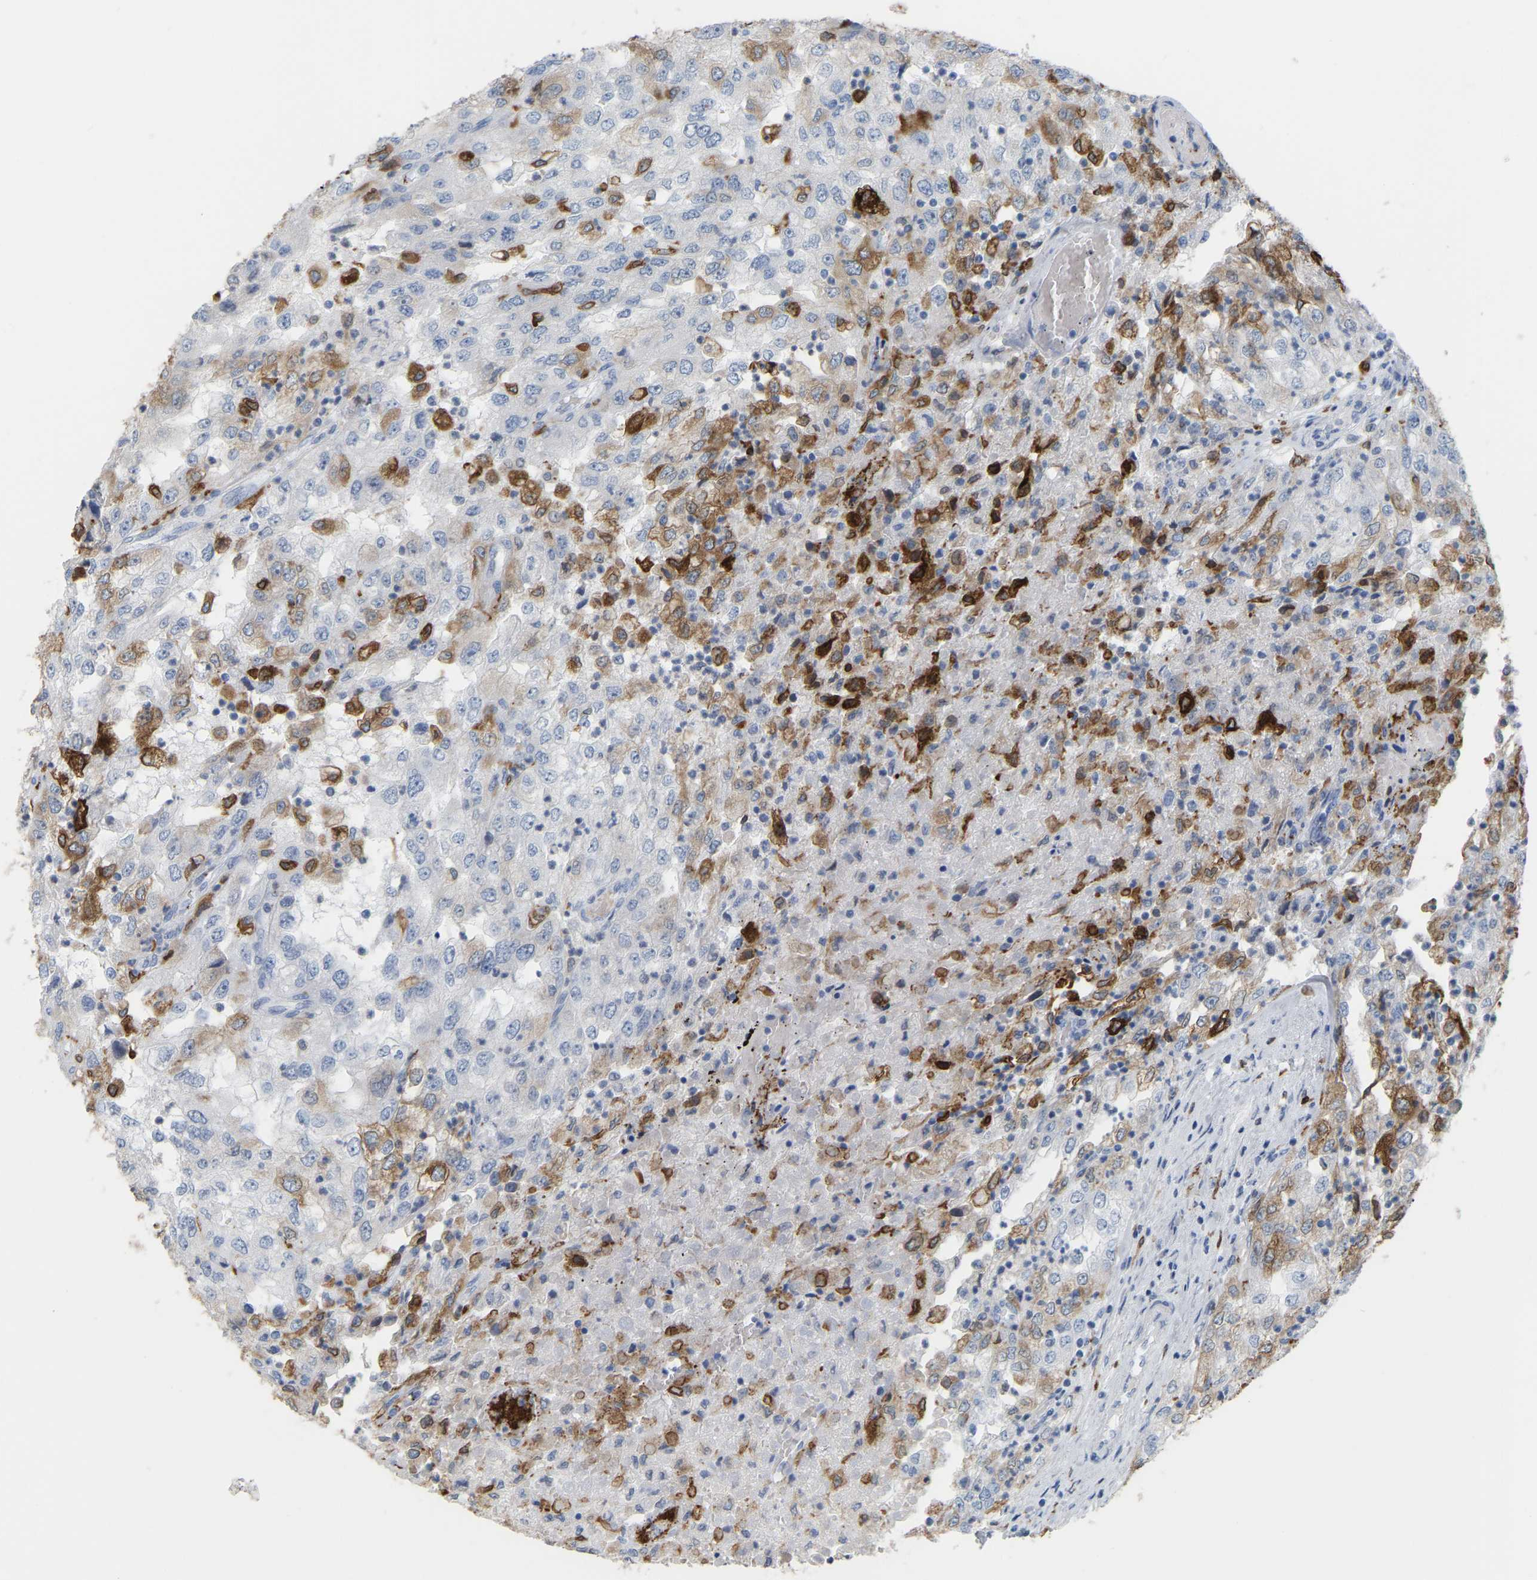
{"staining": {"intensity": "moderate", "quantity": "<25%", "location": "cytoplasmic/membranous"}, "tissue": "renal cancer", "cell_type": "Tumor cells", "image_type": "cancer", "snomed": [{"axis": "morphology", "description": "Adenocarcinoma, NOS"}, {"axis": "topography", "description": "Kidney"}], "caption": "The histopathology image displays a brown stain indicating the presence of a protein in the cytoplasmic/membranous of tumor cells in renal cancer (adenocarcinoma). The protein is shown in brown color, while the nuclei are stained blue.", "gene": "PTGS1", "patient": {"sex": "female", "age": 54}}